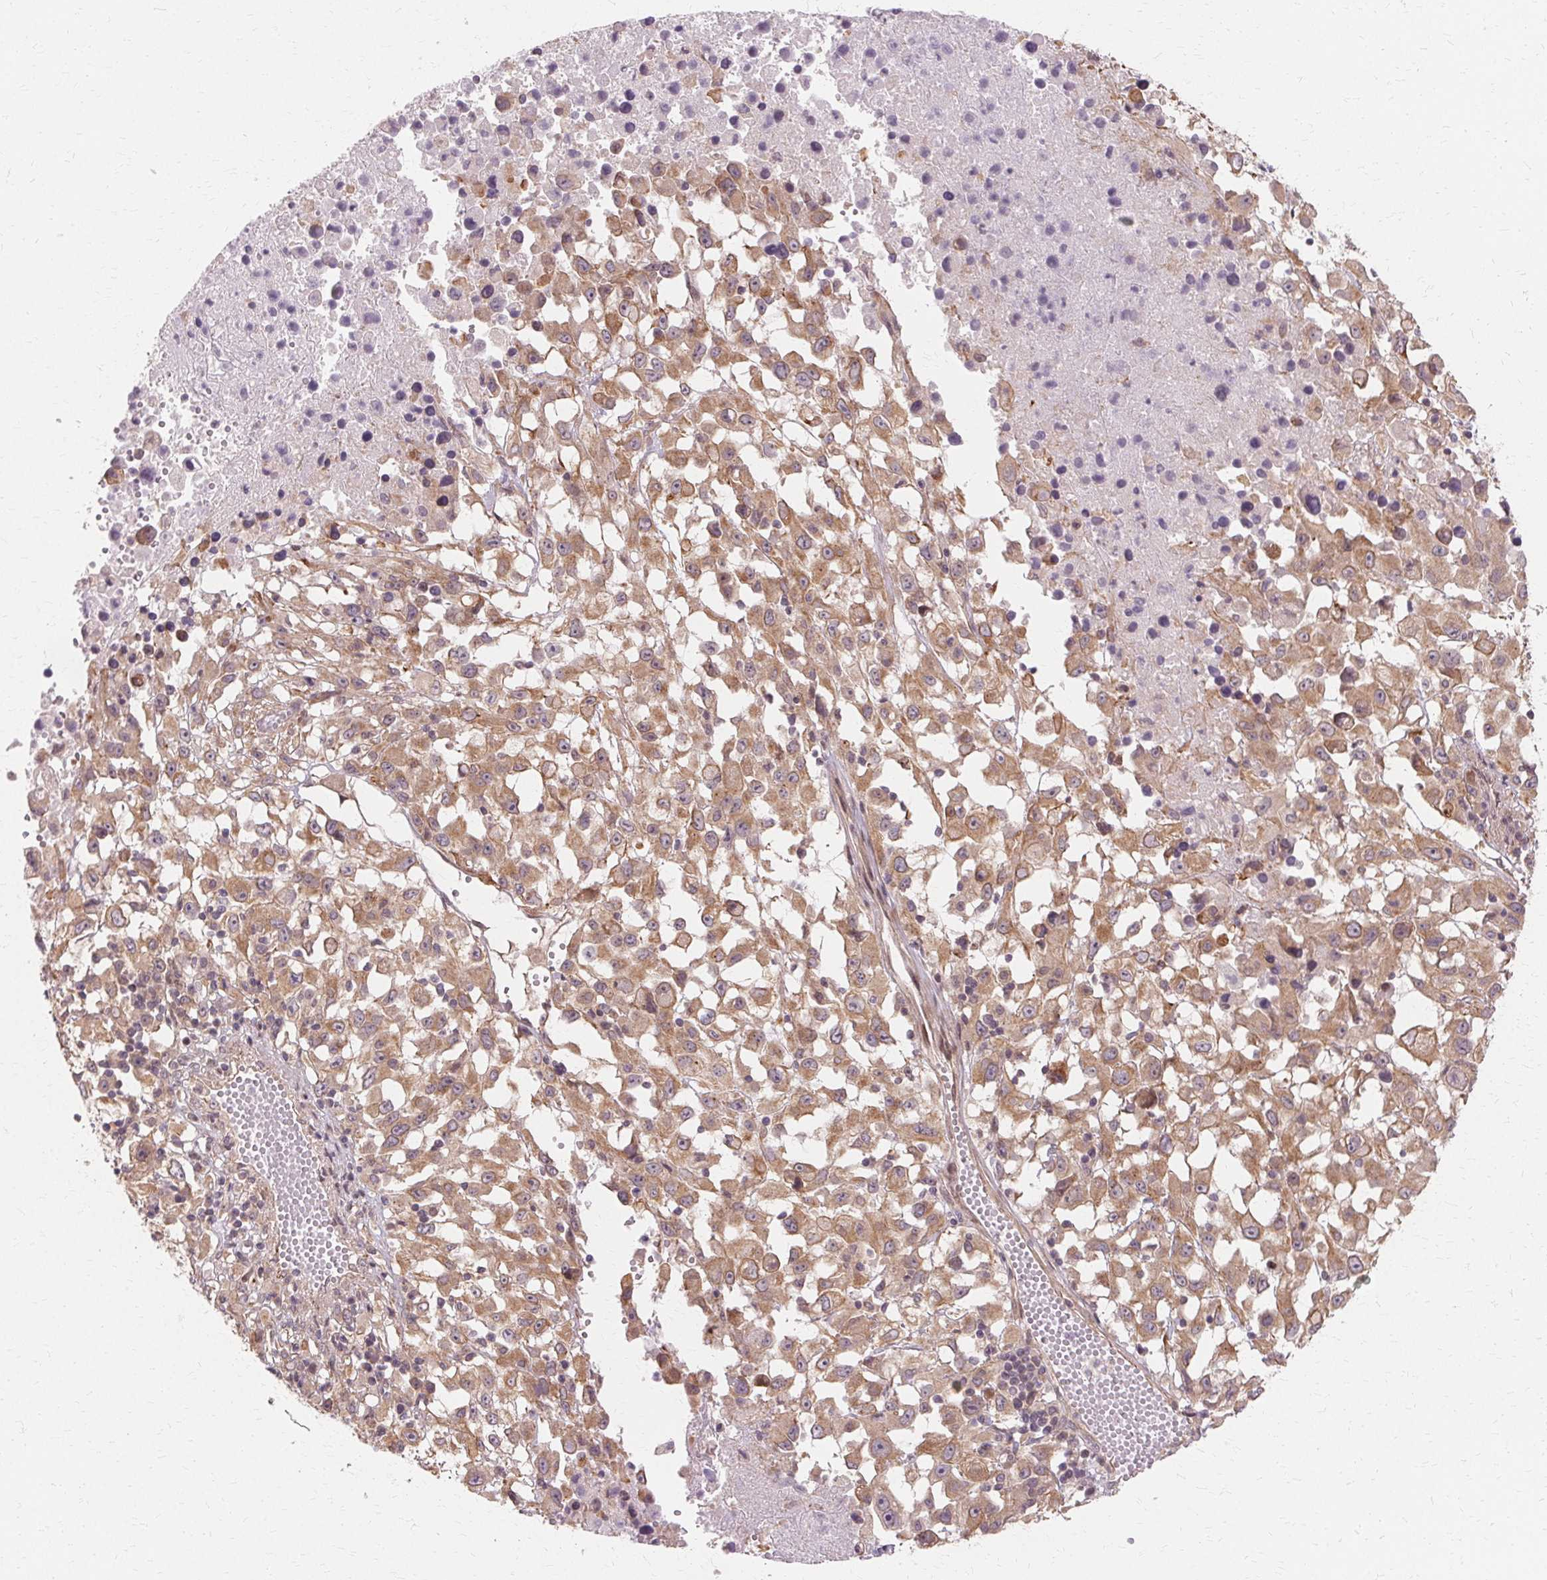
{"staining": {"intensity": "weak", "quantity": ">75%", "location": "cytoplasmic/membranous,nuclear"}, "tissue": "melanoma", "cell_type": "Tumor cells", "image_type": "cancer", "snomed": [{"axis": "morphology", "description": "Malignant melanoma, Metastatic site"}, {"axis": "topography", "description": "Soft tissue"}], "caption": "Human melanoma stained for a protein (brown) reveals weak cytoplasmic/membranous and nuclear positive positivity in about >75% of tumor cells.", "gene": "USP8", "patient": {"sex": "male", "age": 50}}